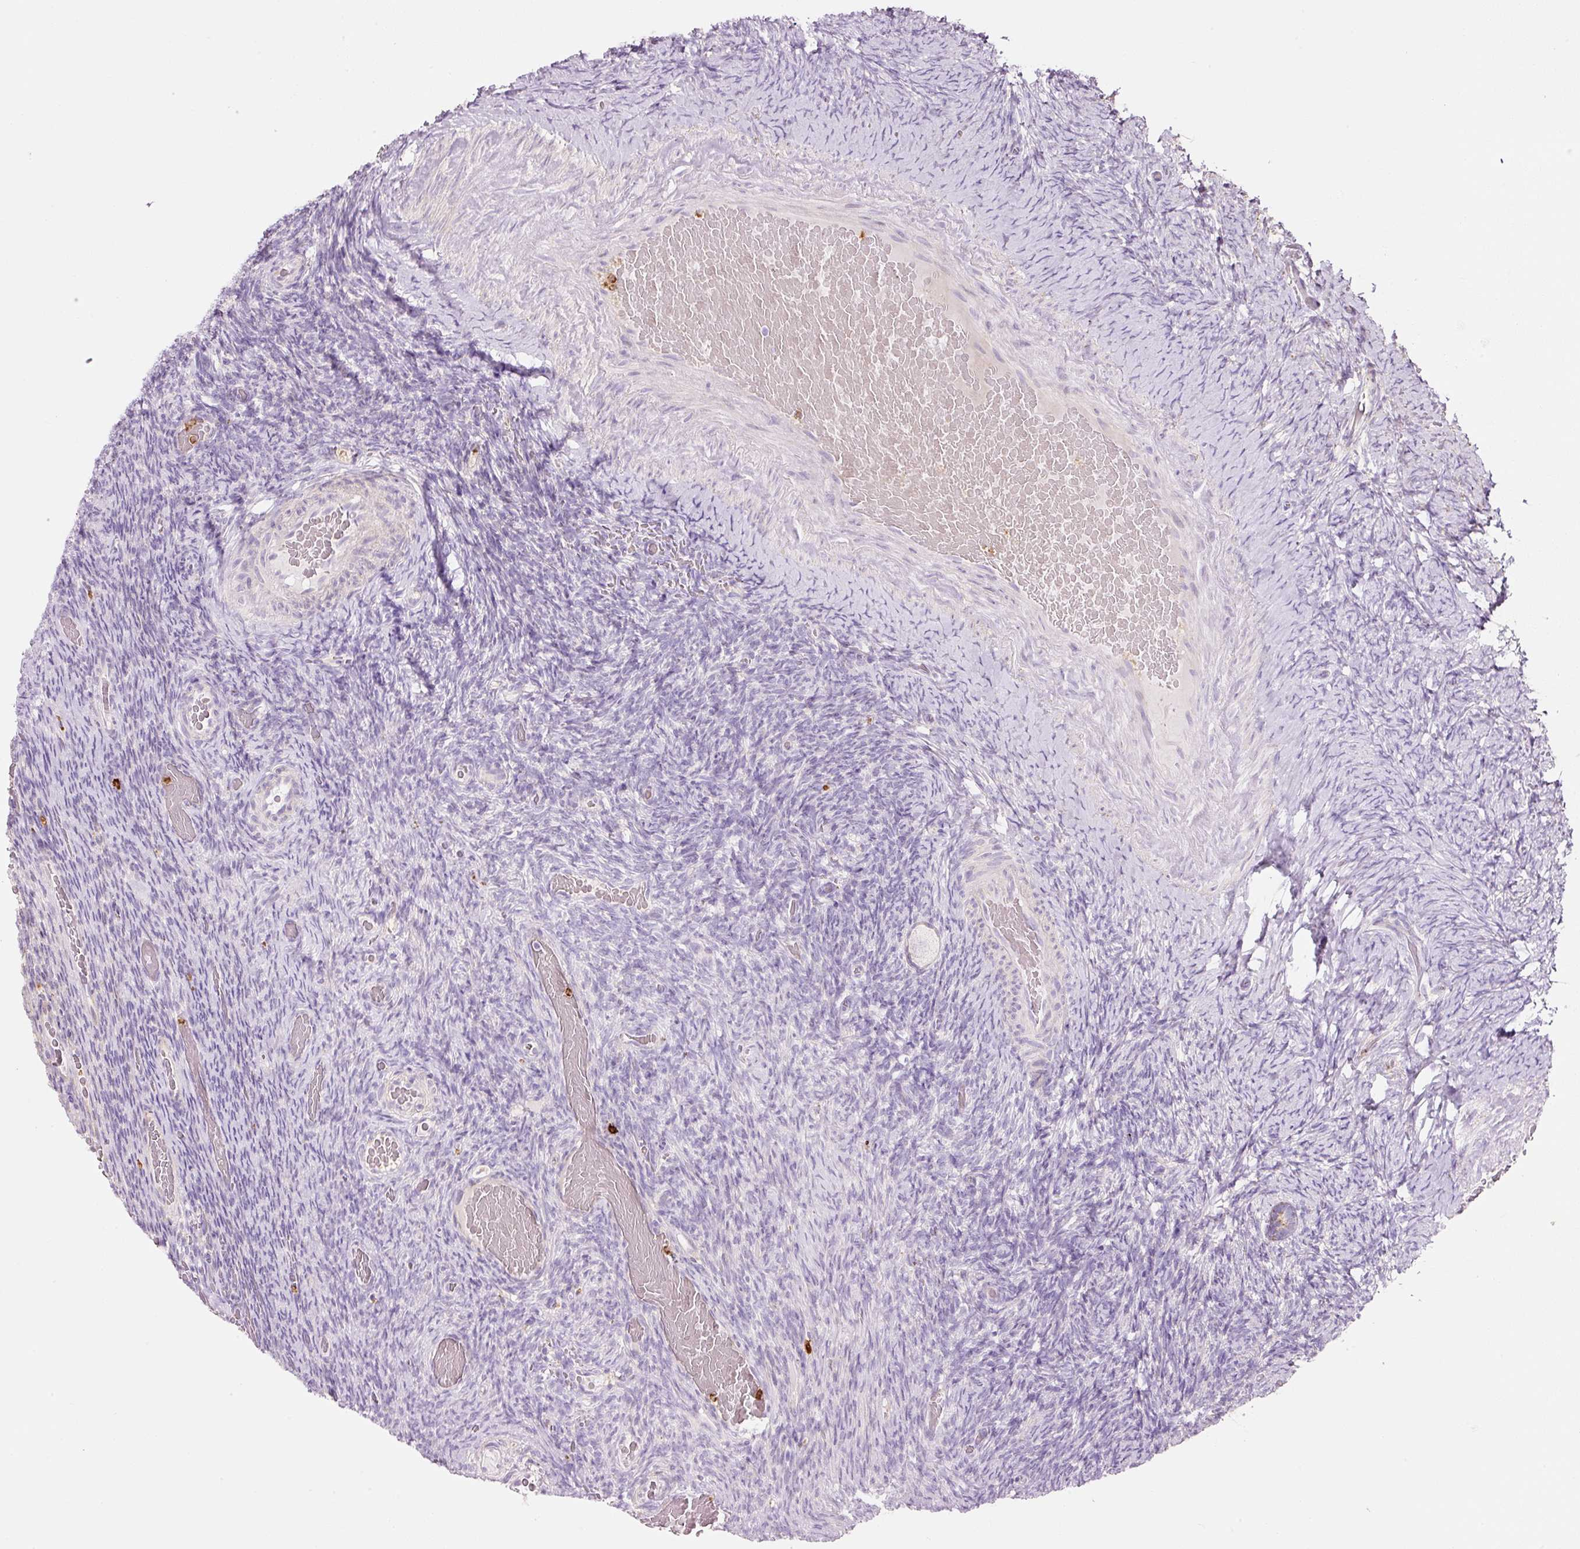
{"staining": {"intensity": "negative", "quantity": "none", "location": "none"}, "tissue": "ovary", "cell_type": "Follicle cells", "image_type": "normal", "snomed": [{"axis": "morphology", "description": "Normal tissue, NOS"}, {"axis": "topography", "description": "Ovary"}], "caption": "This is an immunohistochemistry histopathology image of normal human ovary. There is no expression in follicle cells.", "gene": "TMC8", "patient": {"sex": "female", "age": 34}}